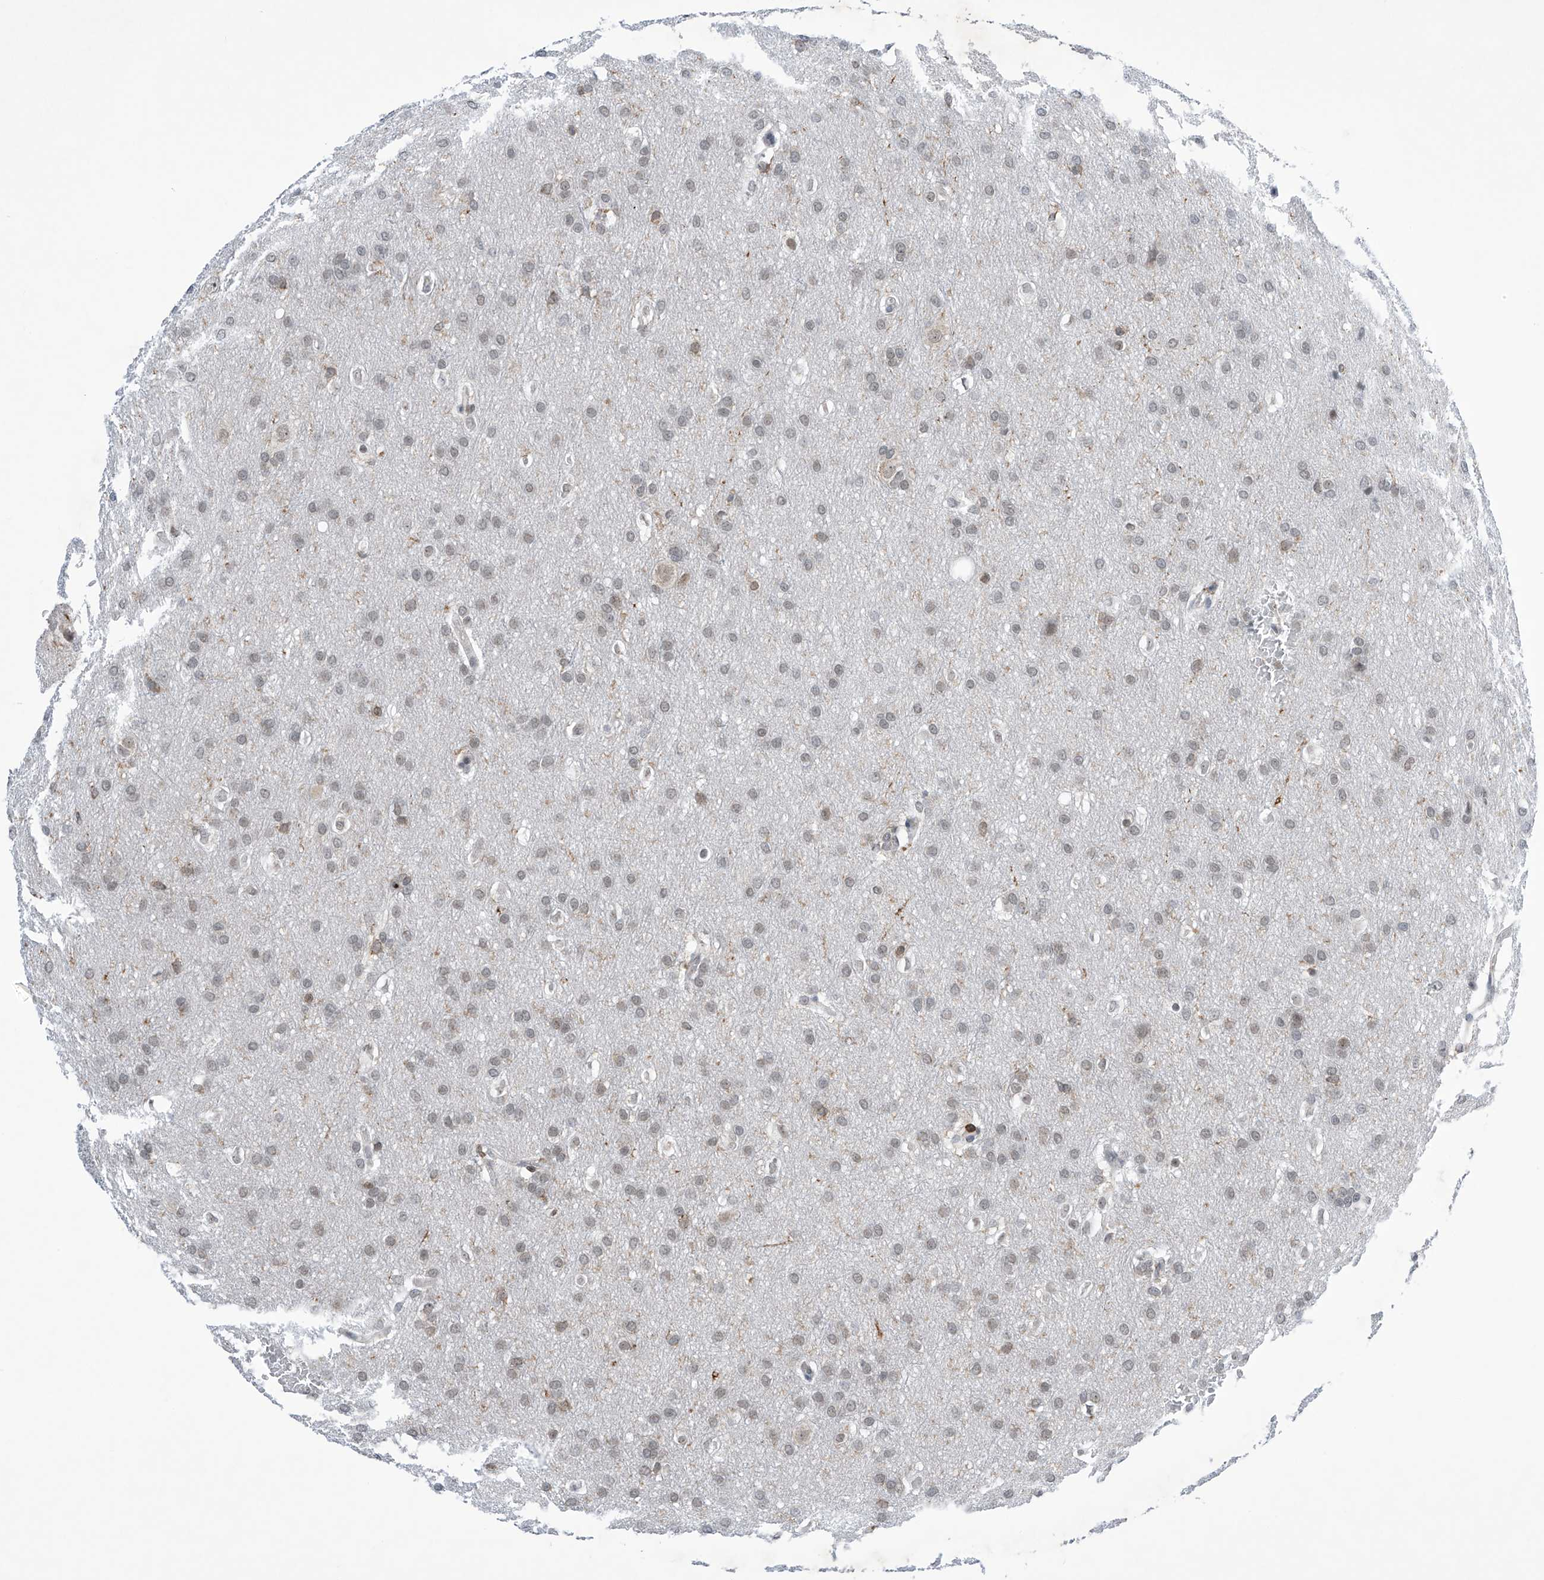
{"staining": {"intensity": "weak", "quantity": "25%-75%", "location": "nuclear"}, "tissue": "glioma", "cell_type": "Tumor cells", "image_type": "cancer", "snomed": [{"axis": "morphology", "description": "Glioma, malignant, Low grade"}, {"axis": "topography", "description": "Brain"}], "caption": "Immunohistochemical staining of human glioma displays weak nuclear protein expression in approximately 25%-75% of tumor cells.", "gene": "MSL3", "patient": {"sex": "female", "age": 37}}